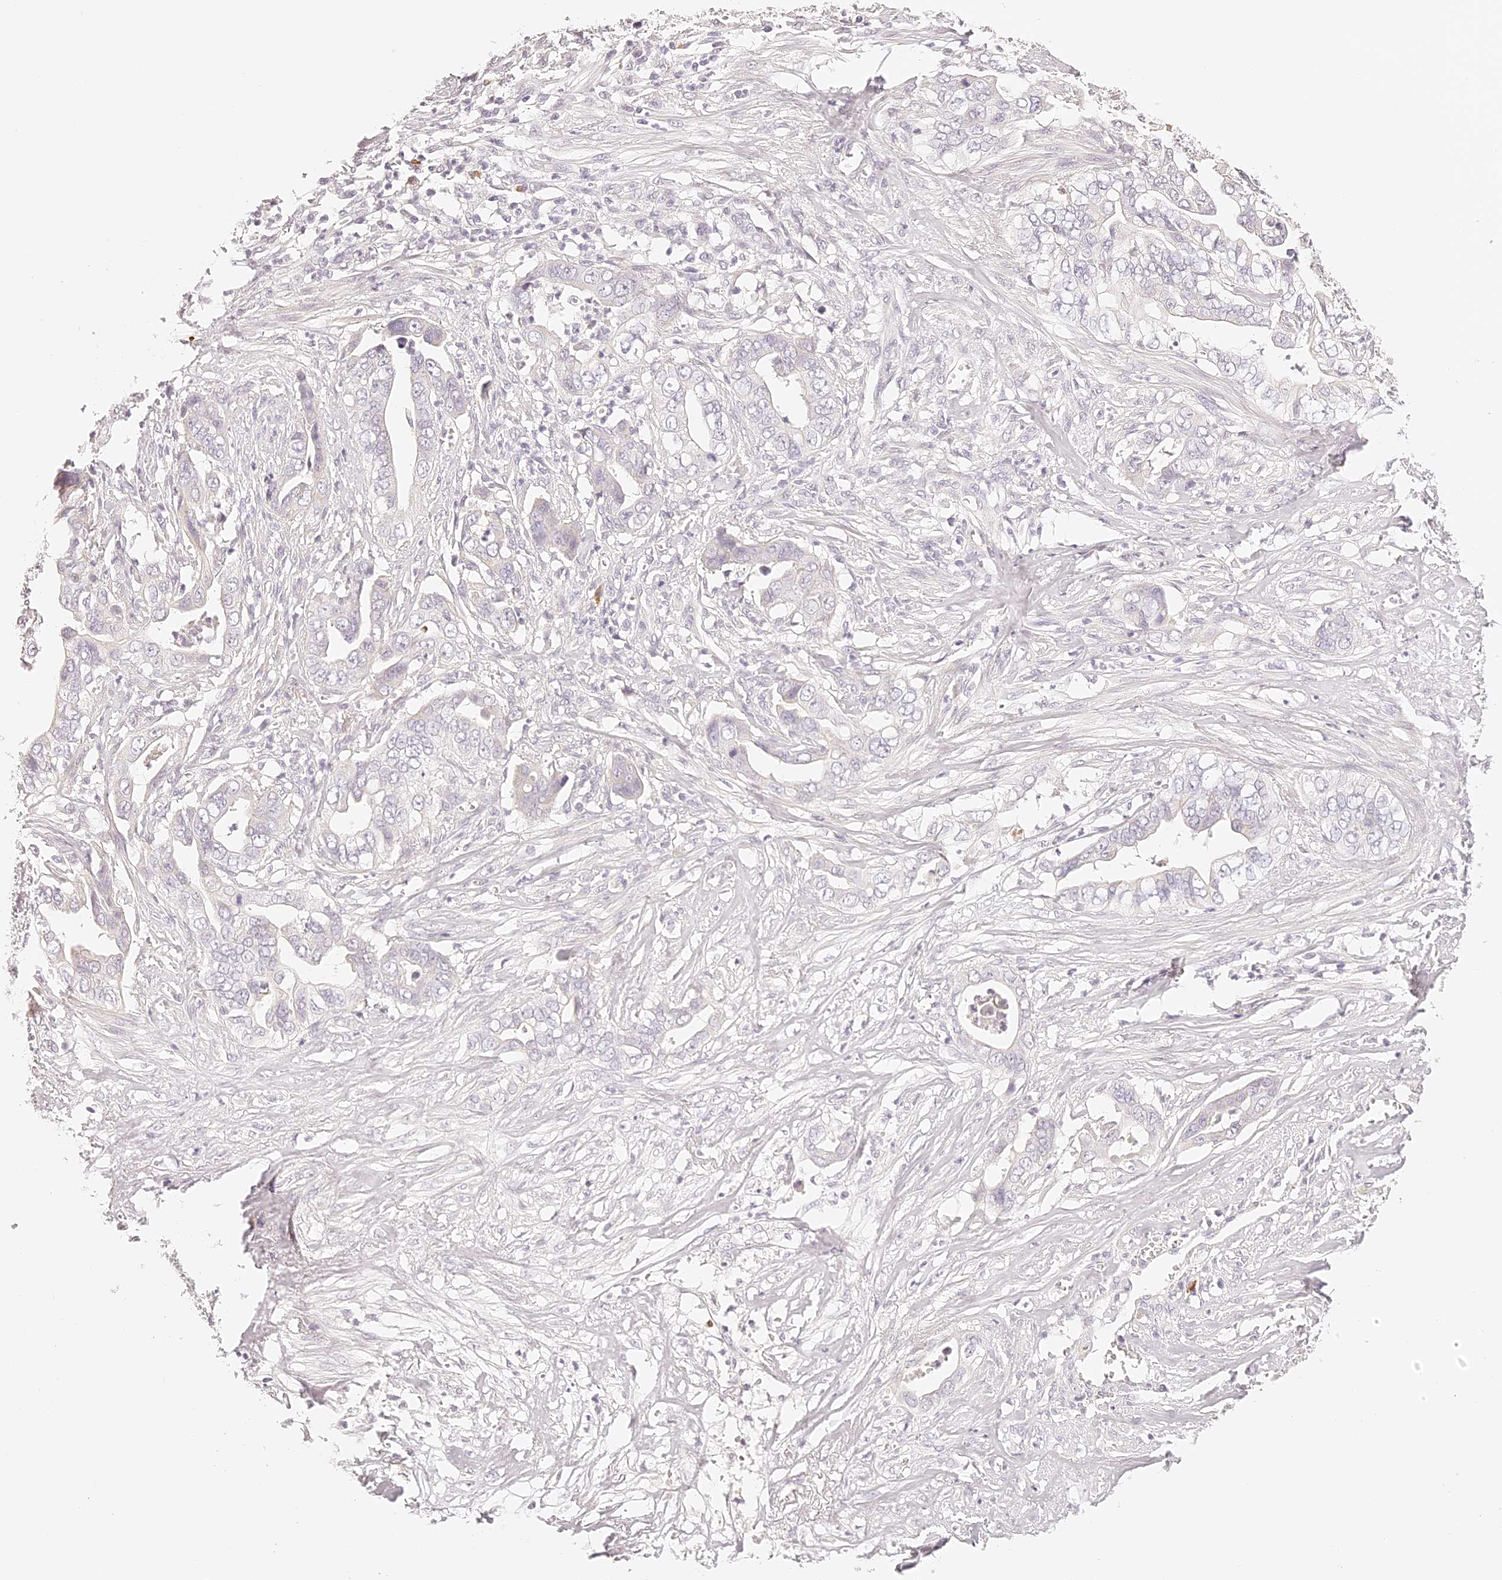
{"staining": {"intensity": "negative", "quantity": "none", "location": "none"}, "tissue": "liver cancer", "cell_type": "Tumor cells", "image_type": "cancer", "snomed": [{"axis": "morphology", "description": "Cholangiocarcinoma"}, {"axis": "topography", "description": "Liver"}], "caption": "Histopathology image shows no significant protein staining in tumor cells of cholangiocarcinoma (liver).", "gene": "TRIM45", "patient": {"sex": "female", "age": 79}}